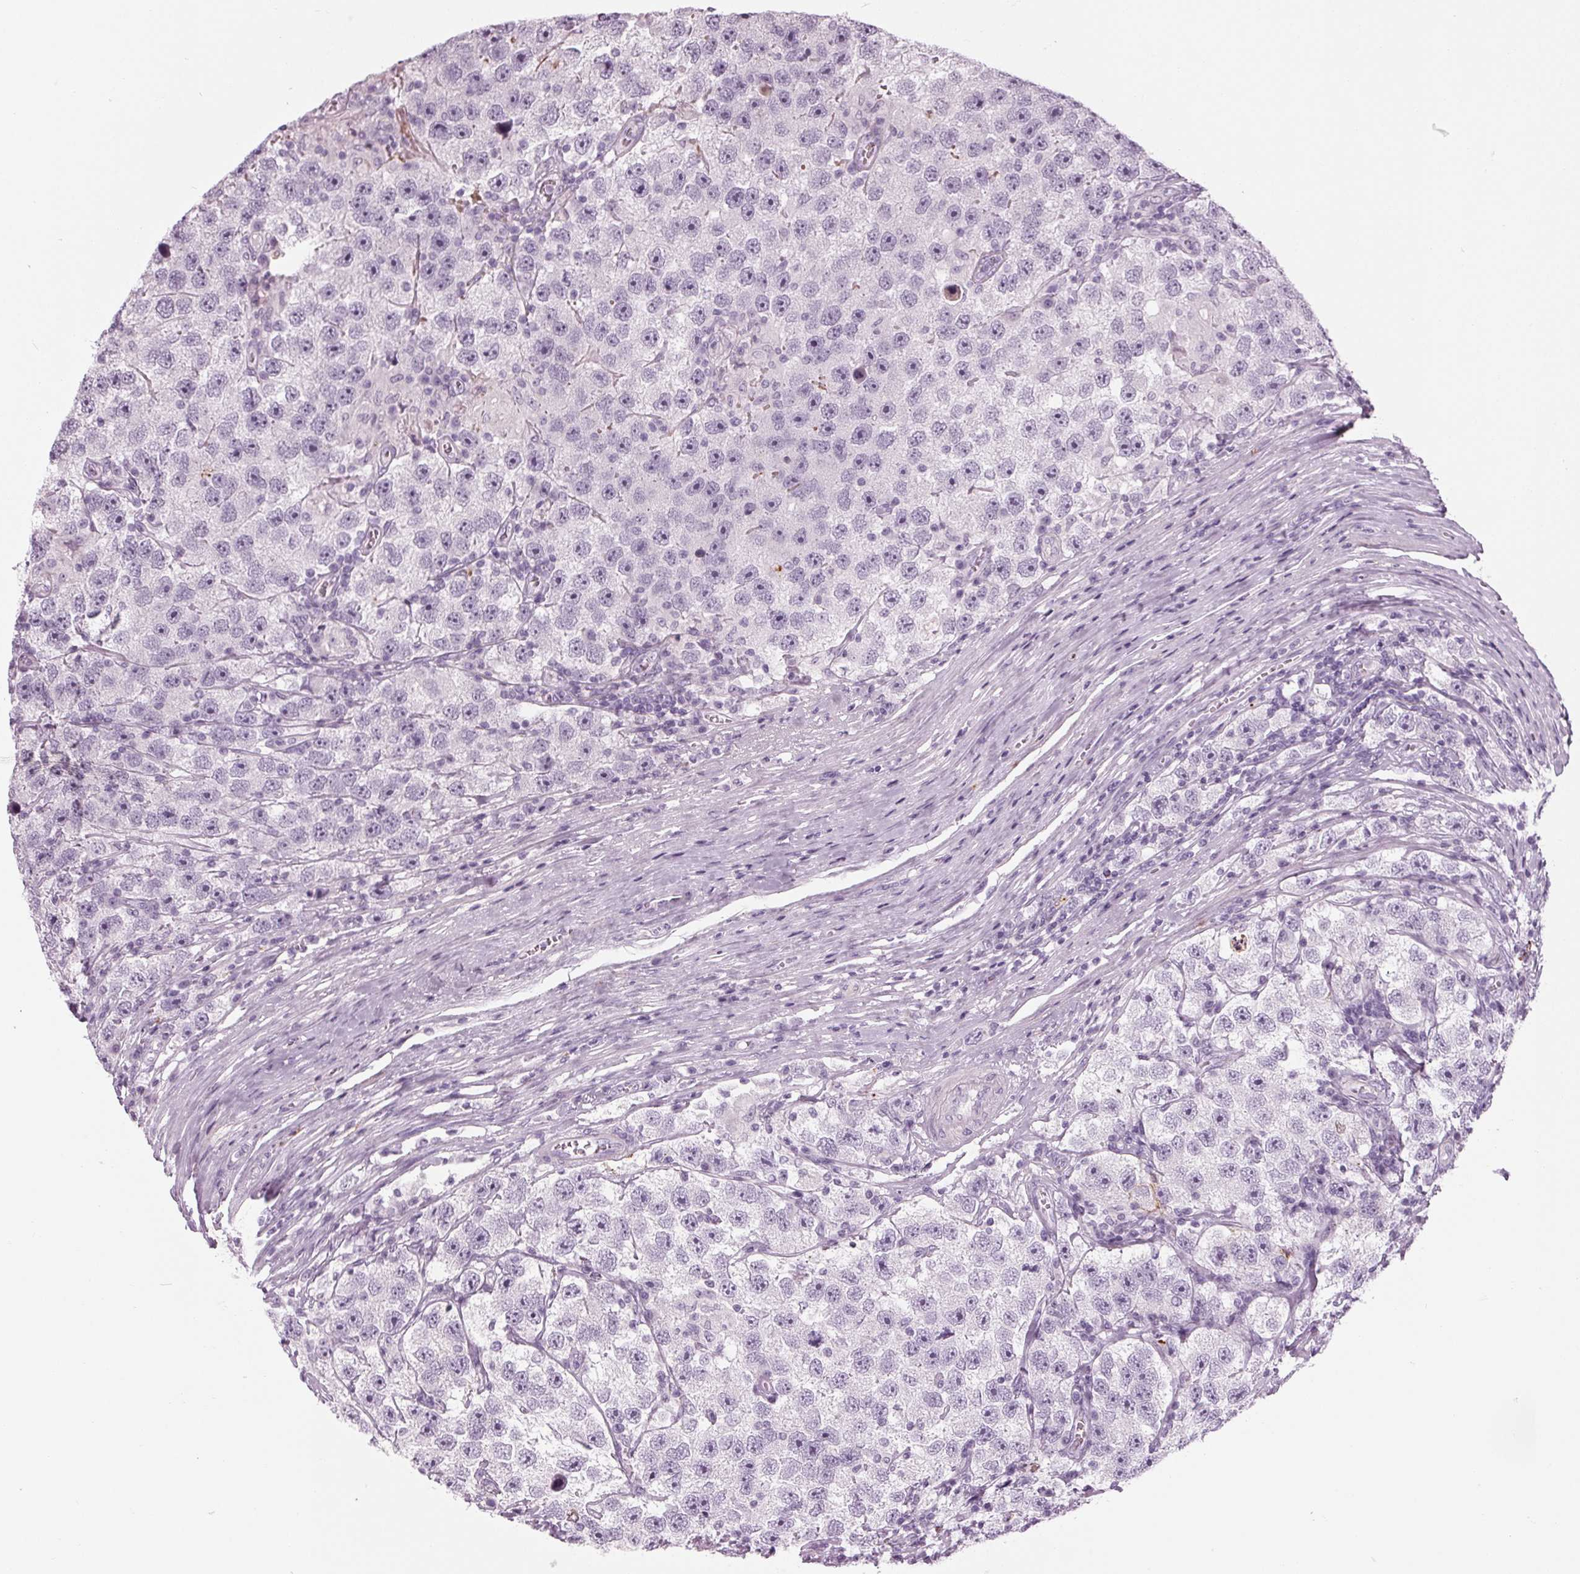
{"staining": {"intensity": "negative", "quantity": "none", "location": "none"}, "tissue": "testis cancer", "cell_type": "Tumor cells", "image_type": "cancer", "snomed": [{"axis": "morphology", "description": "Seminoma, NOS"}, {"axis": "topography", "description": "Testis"}], "caption": "A histopathology image of human seminoma (testis) is negative for staining in tumor cells. The staining is performed using DAB (3,3'-diaminobenzidine) brown chromogen with nuclei counter-stained in using hematoxylin.", "gene": "CYP3A43", "patient": {"sex": "male", "age": 26}}